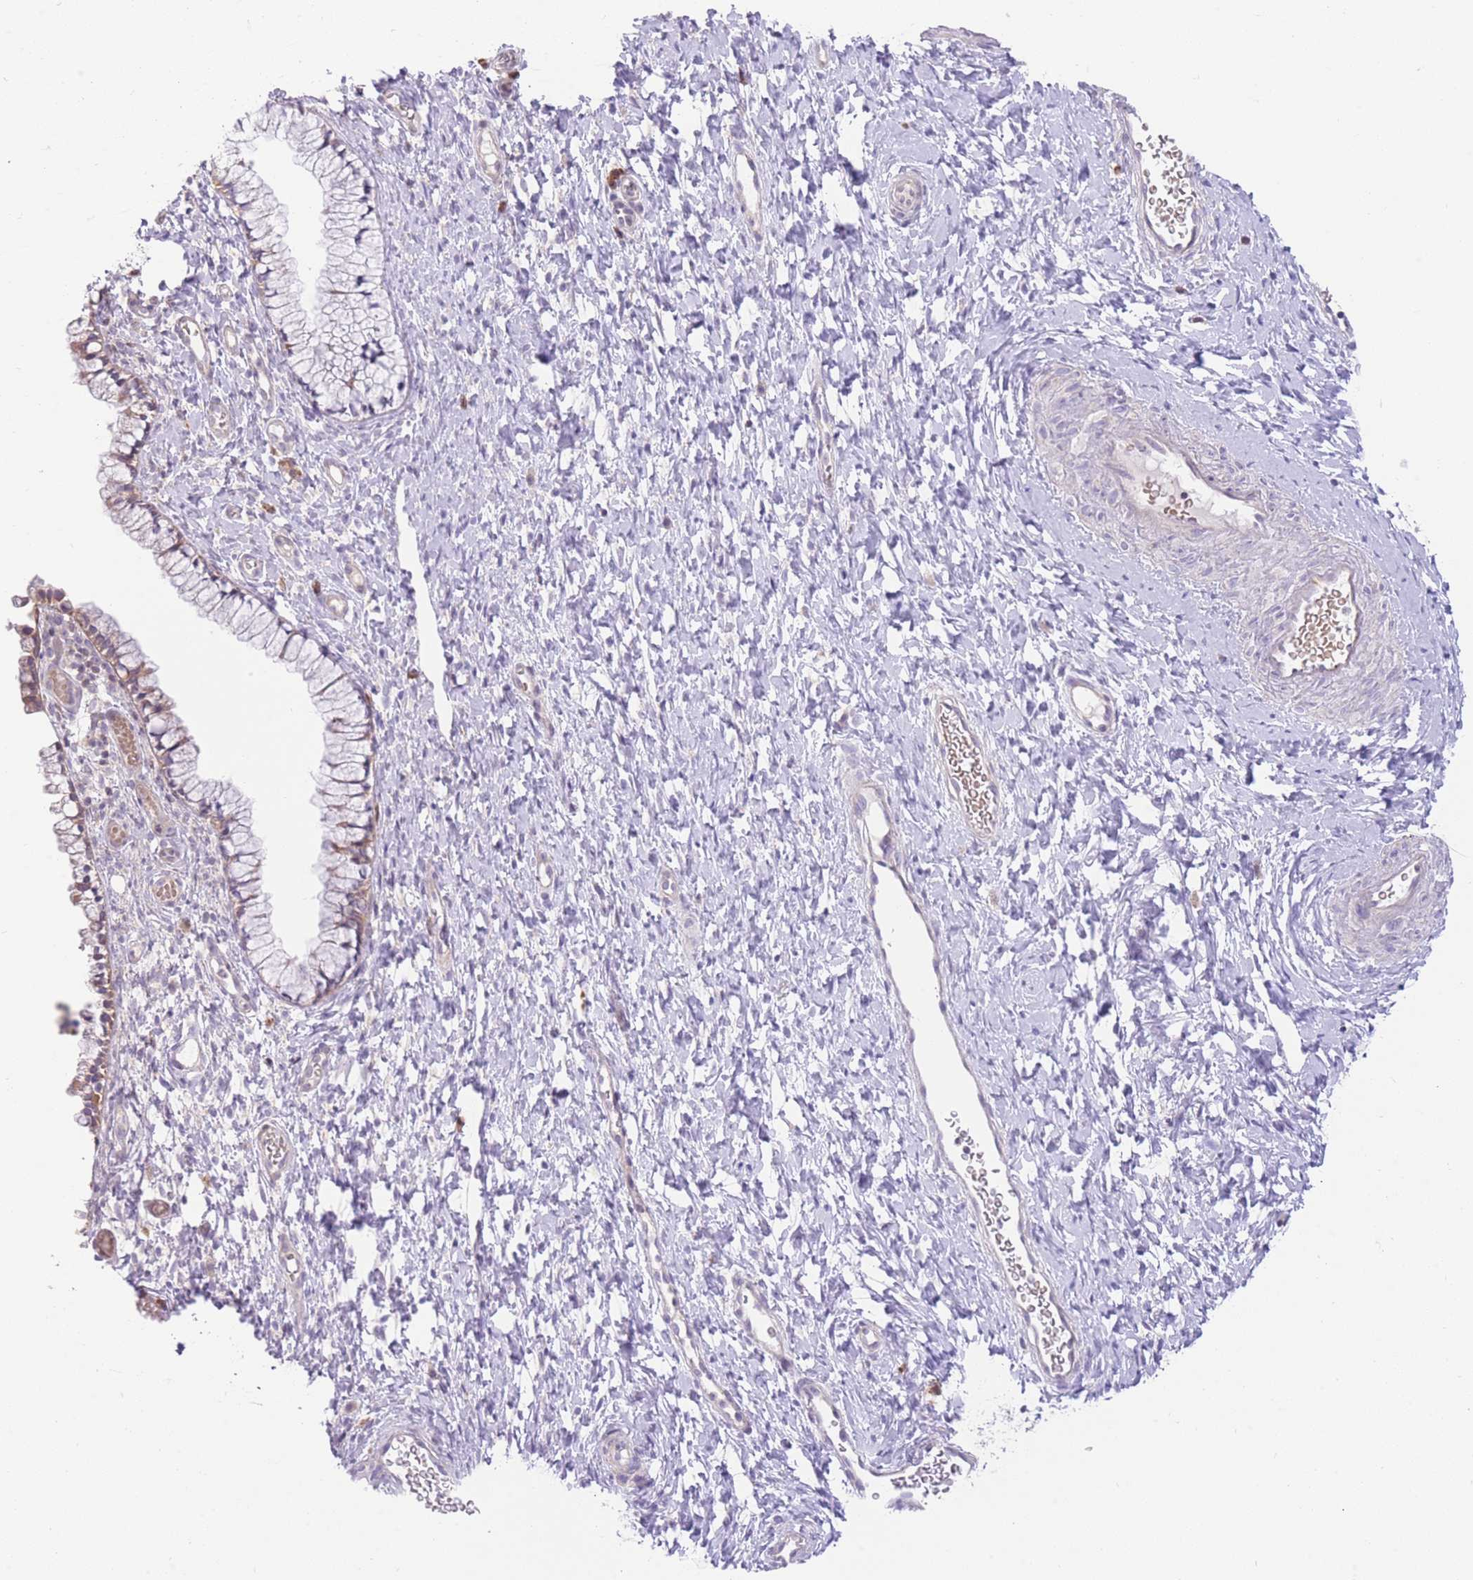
{"staining": {"intensity": "moderate", "quantity": "<25%", "location": "cytoplasmic/membranous"}, "tissue": "cervix", "cell_type": "Glandular cells", "image_type": "normal", "snomed": [{"axis": "morphology", "description": "Normal tissue, NOS"}, {"axis": "topography", "description": "Cervix"}], "caption": "Benign cervix exhibits moderate cytoplasmic/membranous expression in about <25% of glandular cells, visualized by immunohistochemistry.", "gene": "BOLA2B", "patient": {"sex": "female", "age": 36}}